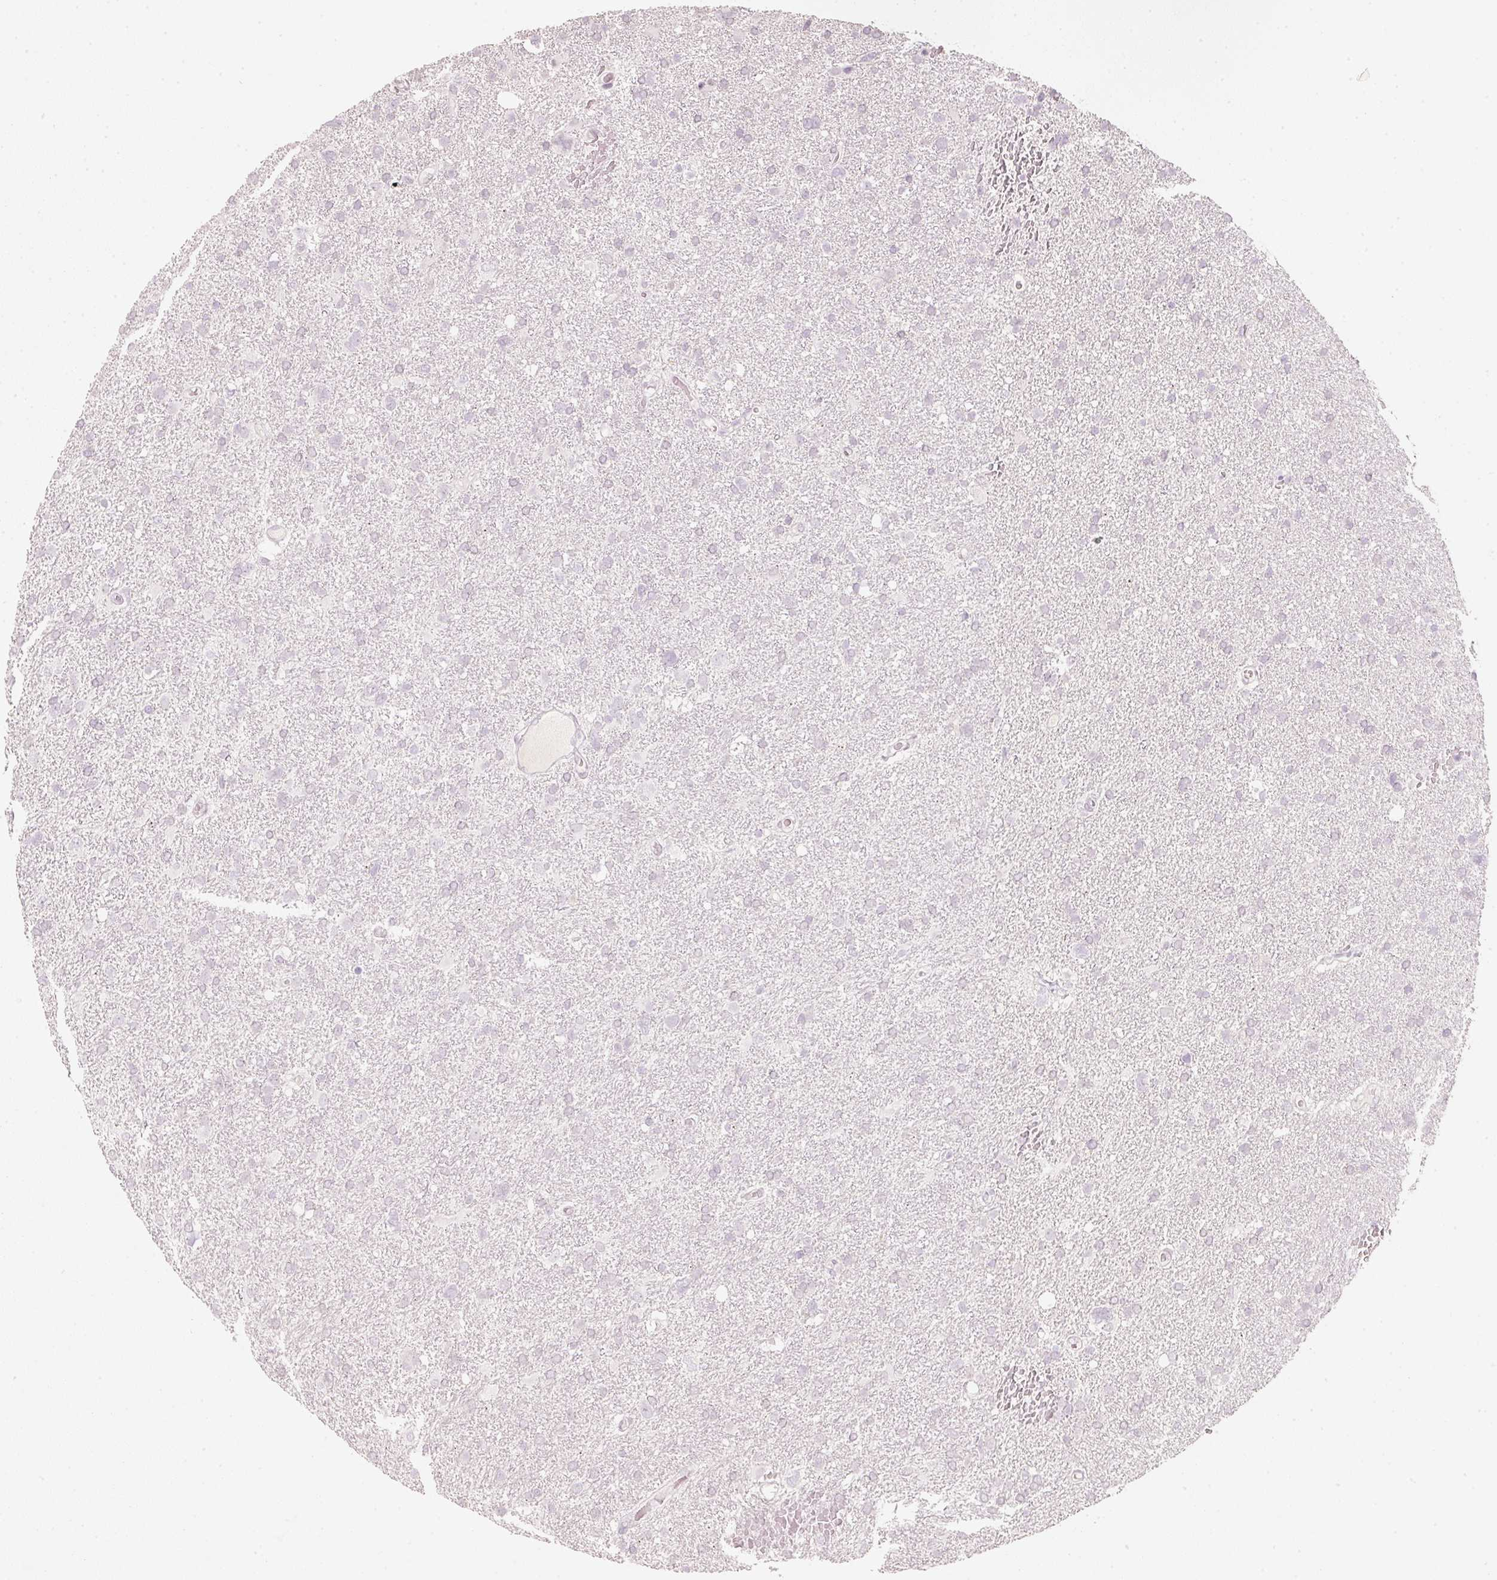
{"staining": {"intensity": "negative", "quantity": "none", "location": "none"}, "tissue": "glioma", "cell_type": "Tumor cells", "image_type": "cancer", "snomed": [{"axis": "morphology", "description": "Glioma, malignant, High grade"}, {"axis": "topography", "description": "Brain"}], "caption": "This image is of high-grade glioma (malignant) stained with IHC to label a protein in brown with the nuclei are counter-stained blue. There is no staining in tumor cells.", "gene": "STEAP1", "patient": {"sex": "male", "age": 61}}